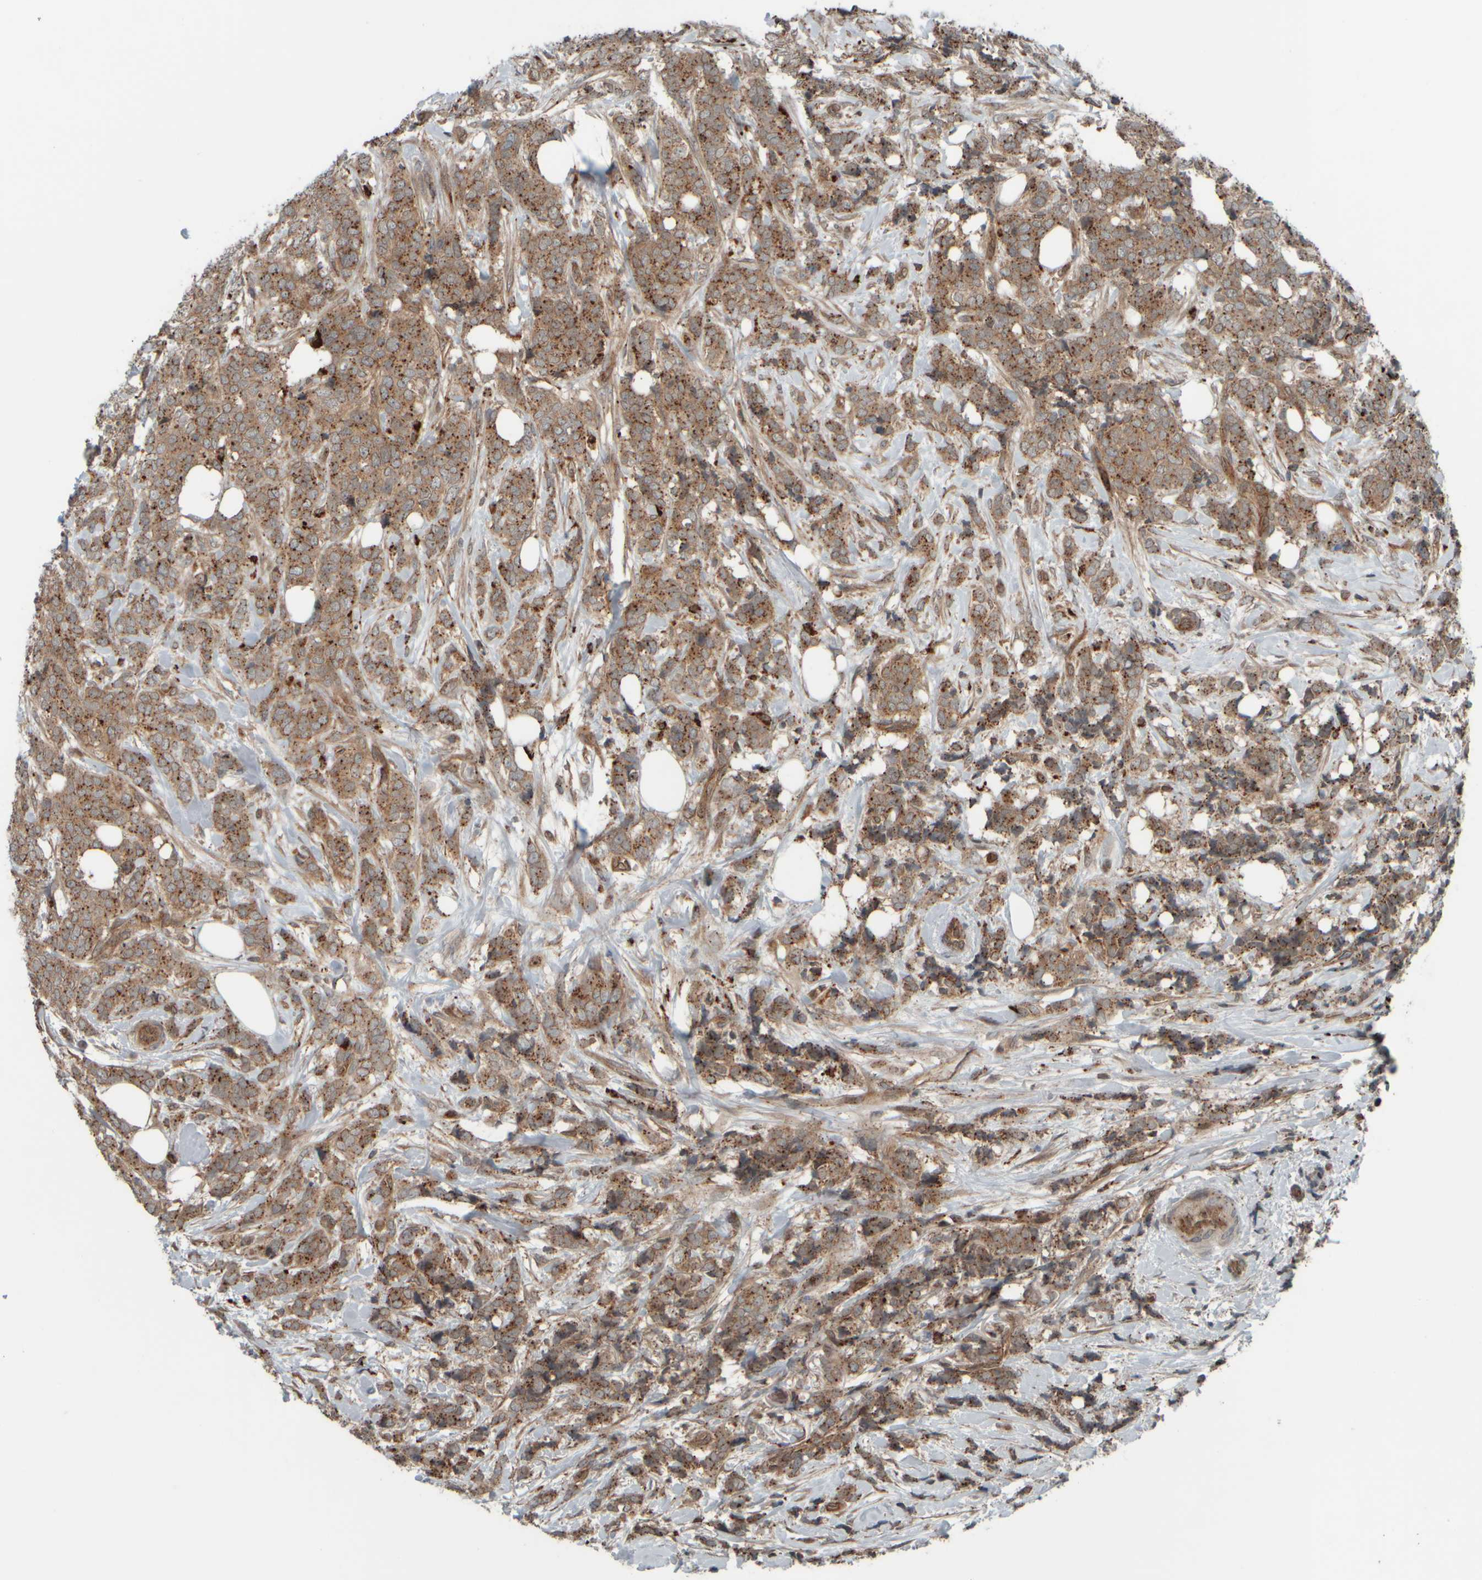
{"staining": {"intensity": "moderate", "quantity": ">75%", "location": "cytoplasmic/membranous"}, "tissue": "breast cancer", "cell_type": "Tumor cells", "image_type": "cancer", "snomed": [{"axis": "morphology", "description": "Lobular carcinoma"}, {"axis": "topography", "description": "Skin"}, {"axis": "topography", "description": "Breast"}], "caption": "Immunohistochemistry (IHC) (DAB) staining of human lobular carcinoma (breast) shows moderate cytoplasmic/membranous protein positivity in approximately >75% of tumor cells.", "gene": "GIGYF1", "patient": {"sex": "female", "age": 46}}